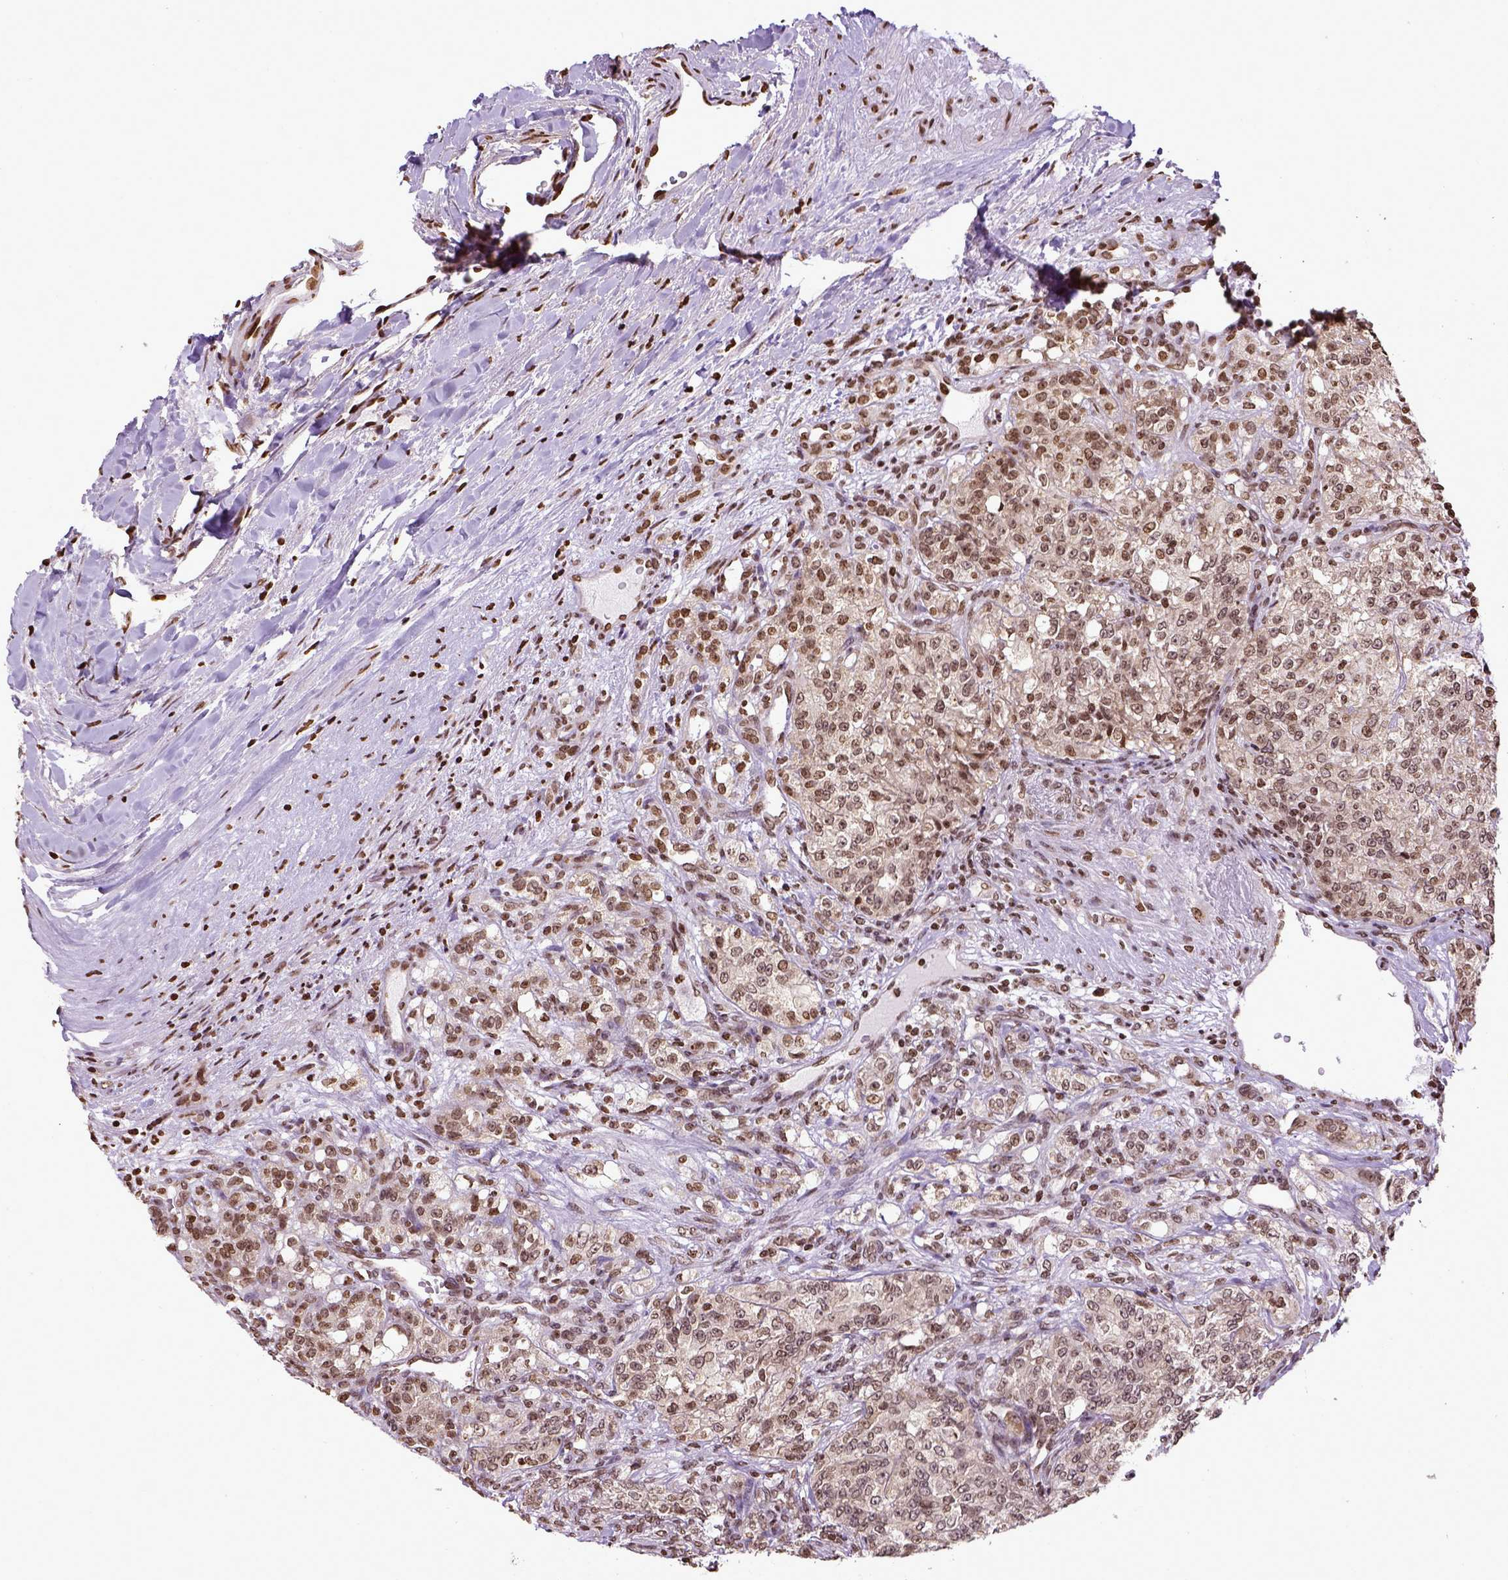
{"staining": {"intensity": "moderate", "quantity": ">75%", "location": "nuclear"}, "tissue": "renal cancer", "cell_type": "Tumor cells", "image_type": "cancer", "snomed": [{"axis": "morphology", "description": "Adenocarcinoma, NOS"}, {"axis": "topography", "description": "Kidney"}], "caption": "A brown stain highlights moderate nuclear expression of a protein in renal adenocarcinoma tumor cells.", "gene": "ZNF75D", "patient": {"sex": "female", "age": 63}}